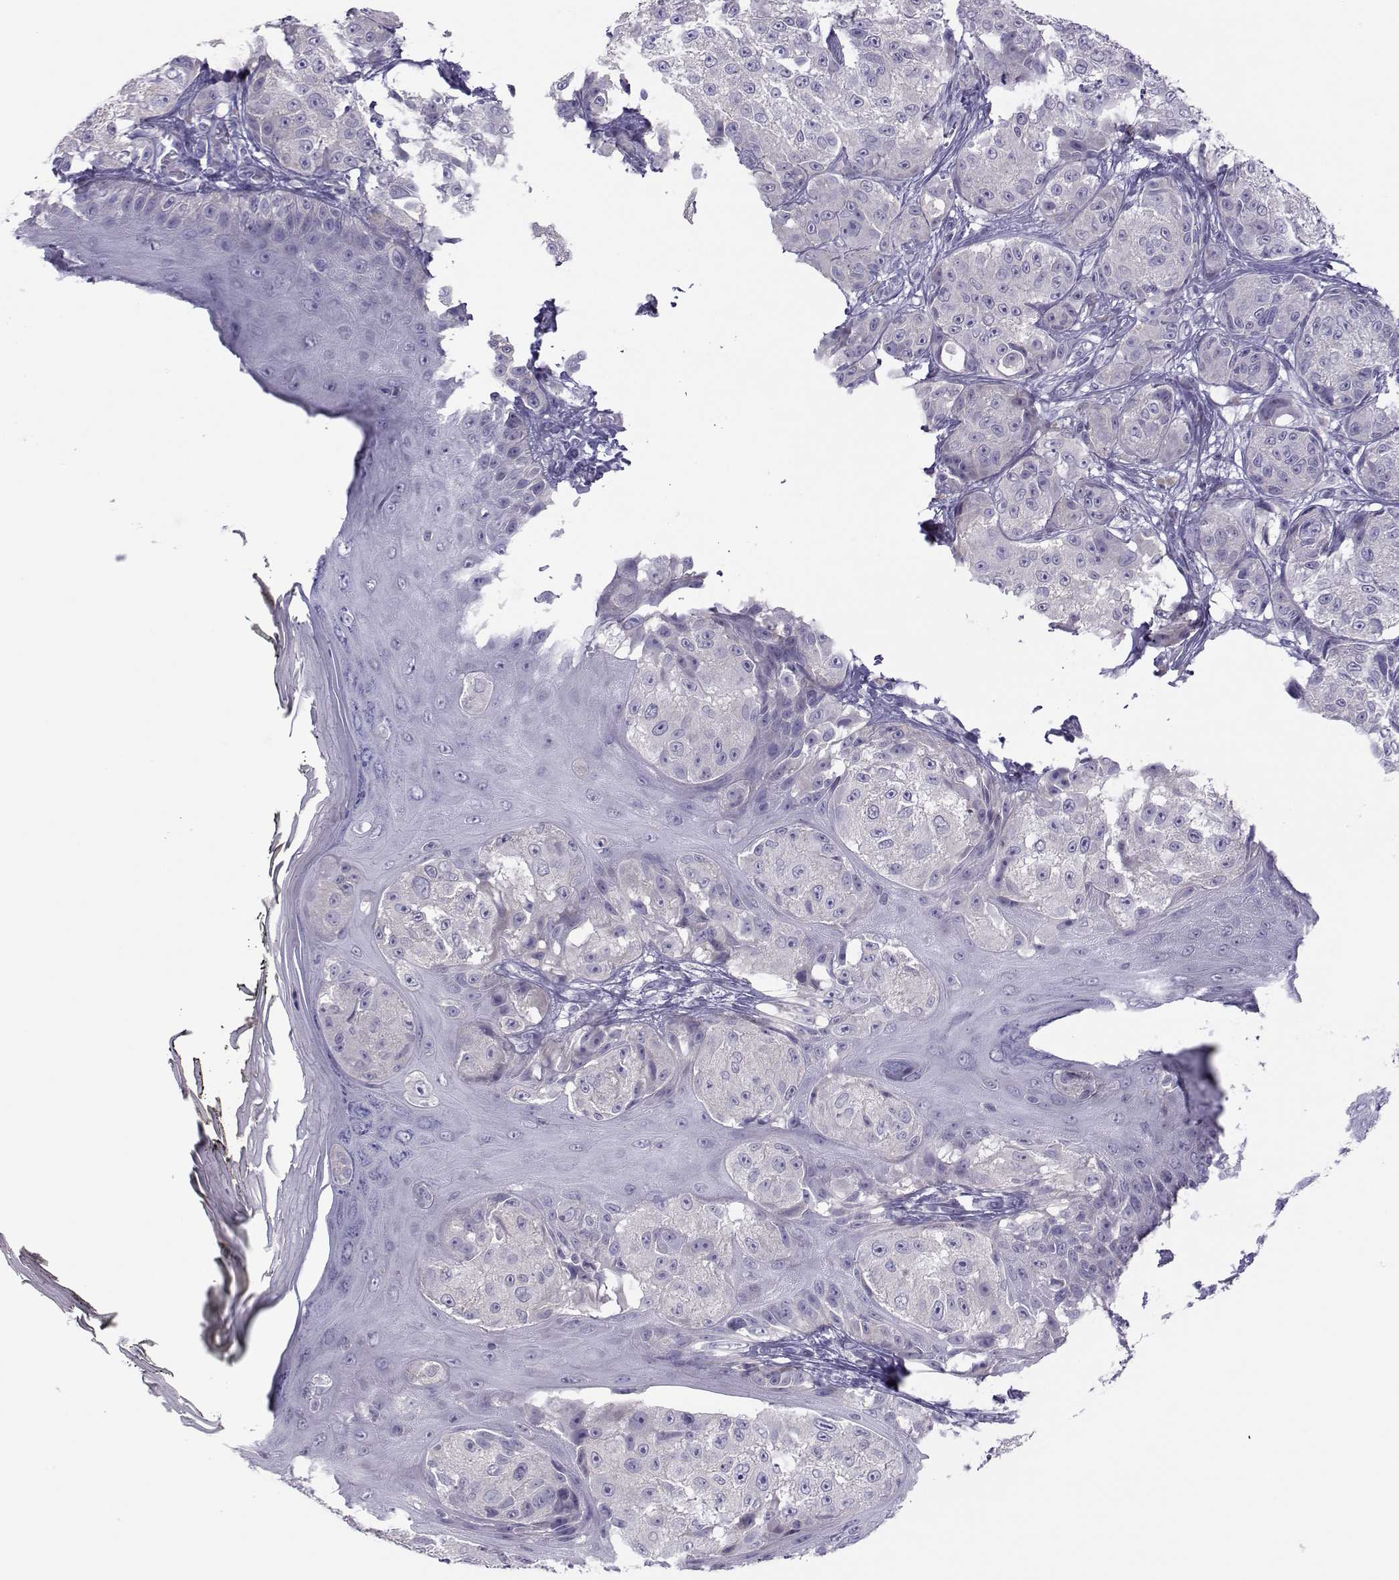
{"staining": {"intensity": "negative", "quantity": "none", "location": "none"}, "tissue": "melanoma", "cell_type": "Tumor cells", "image_type": "cancer", "snomed": [{"axis": "morphology", "description": "Malignant melanoma, NOS"}, {"axis": "topography", "description": "Skin"}], "caption": "IHC of human malignant melanoma displays no expression in tumor cells.", "gene": "TRPM7", "patient": {"sex": "male", "age": 61}}